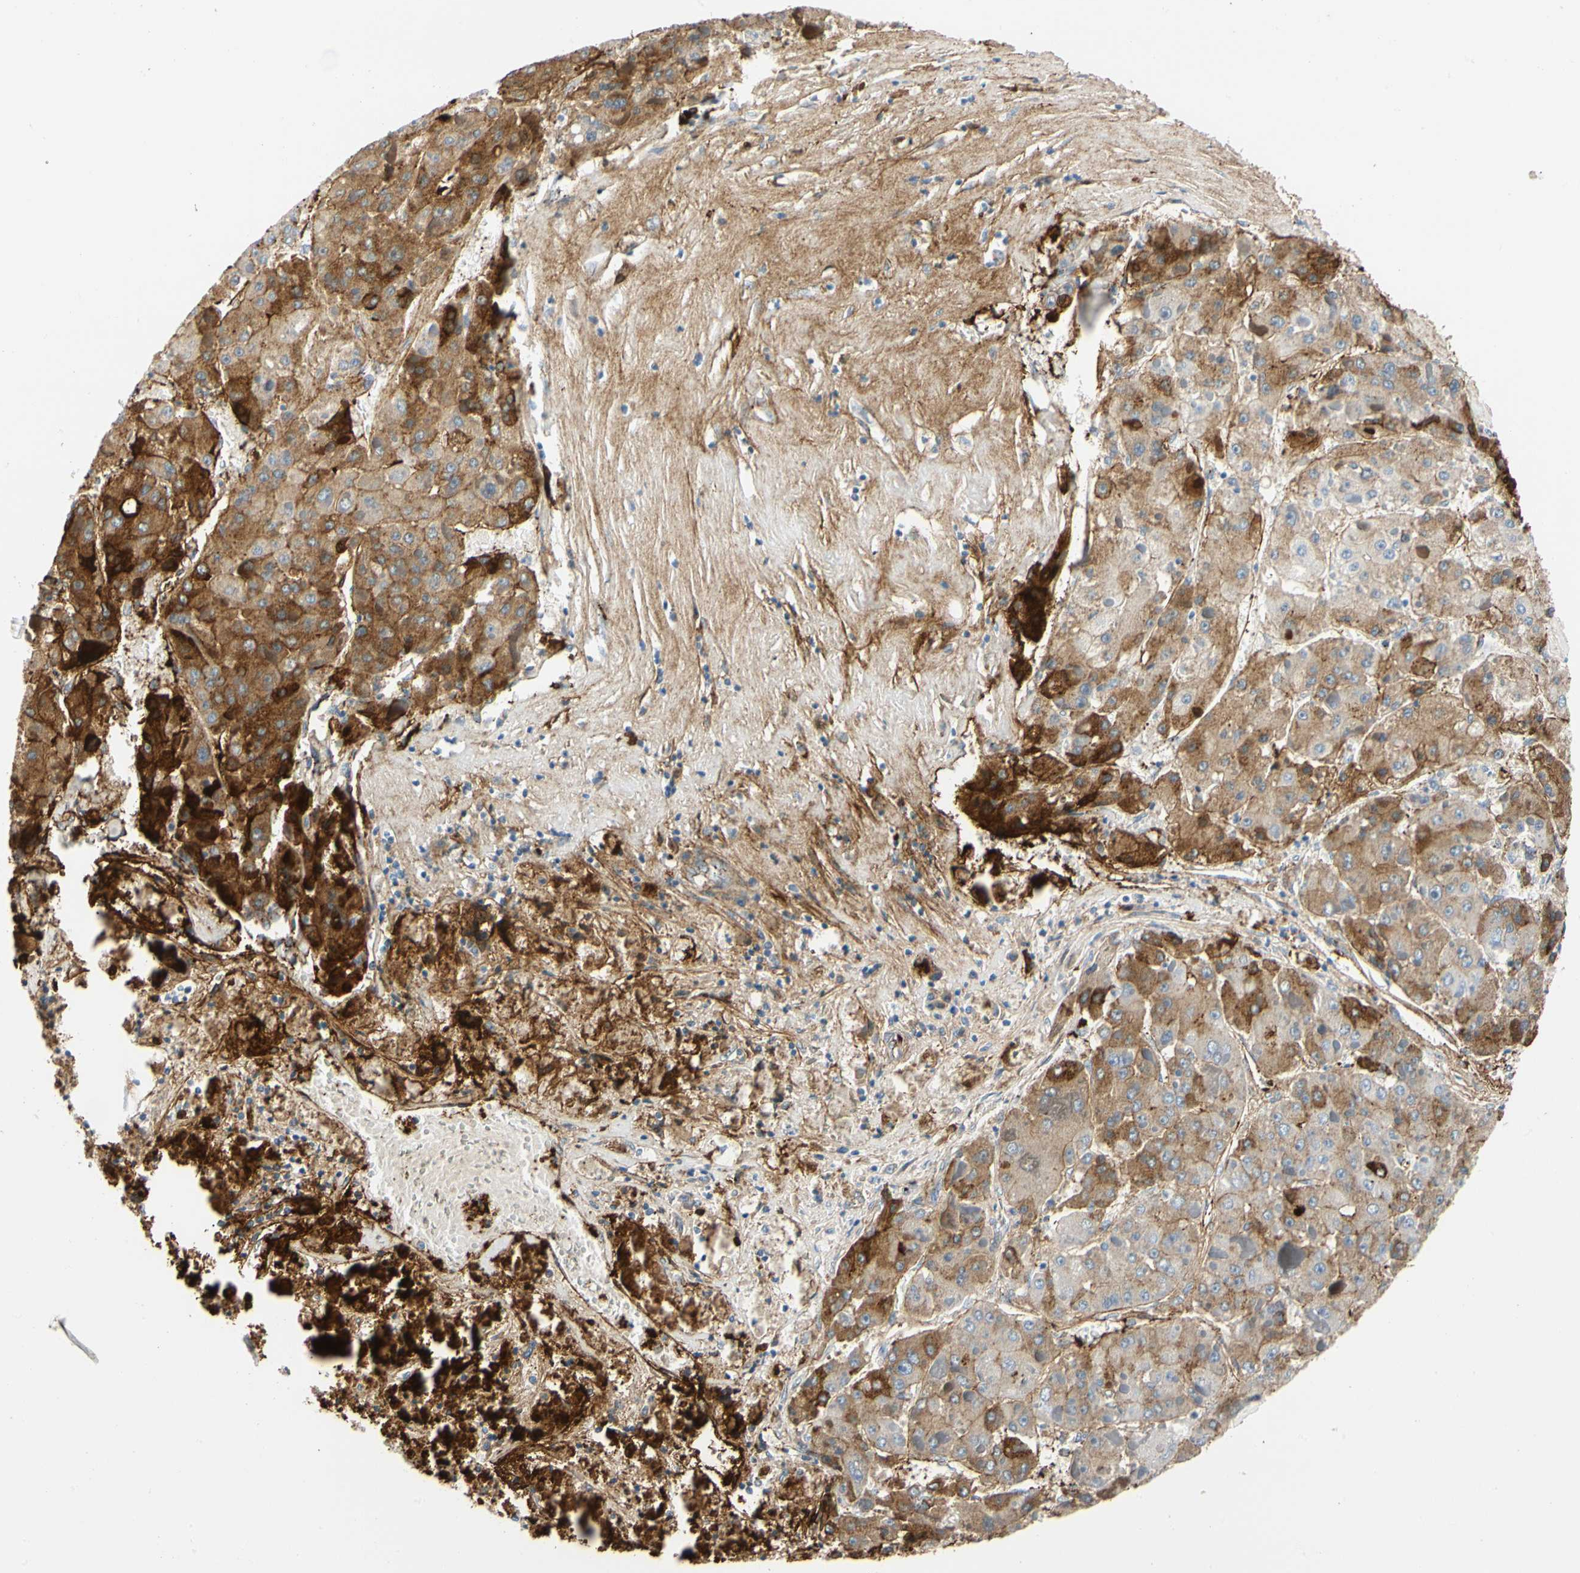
{"staining": {"intensity": "moderate", "quantity": ">75%", "location": "cytoplasmic/membranous"}, "tissue": "liver cancer", "cell_type": "Tumor cells", "image_type": "cancer", "snomed": [{"axis": "morphology", "description": "Carcinoma, Hepatocellular, NOS"}, {"axis": "topography", "description": "Liver"}], "caption": "A high-resolution micrograph shows IHC staining of hepatocellular carcinoma (liver), which exhibits moderate cytoplasmic/membranous staining in about >75% of tumor cells. (IHC, brightfield microscopy, high magnification).", "gene": "FGB", "patient": {"sex": "female", "age": 73}}